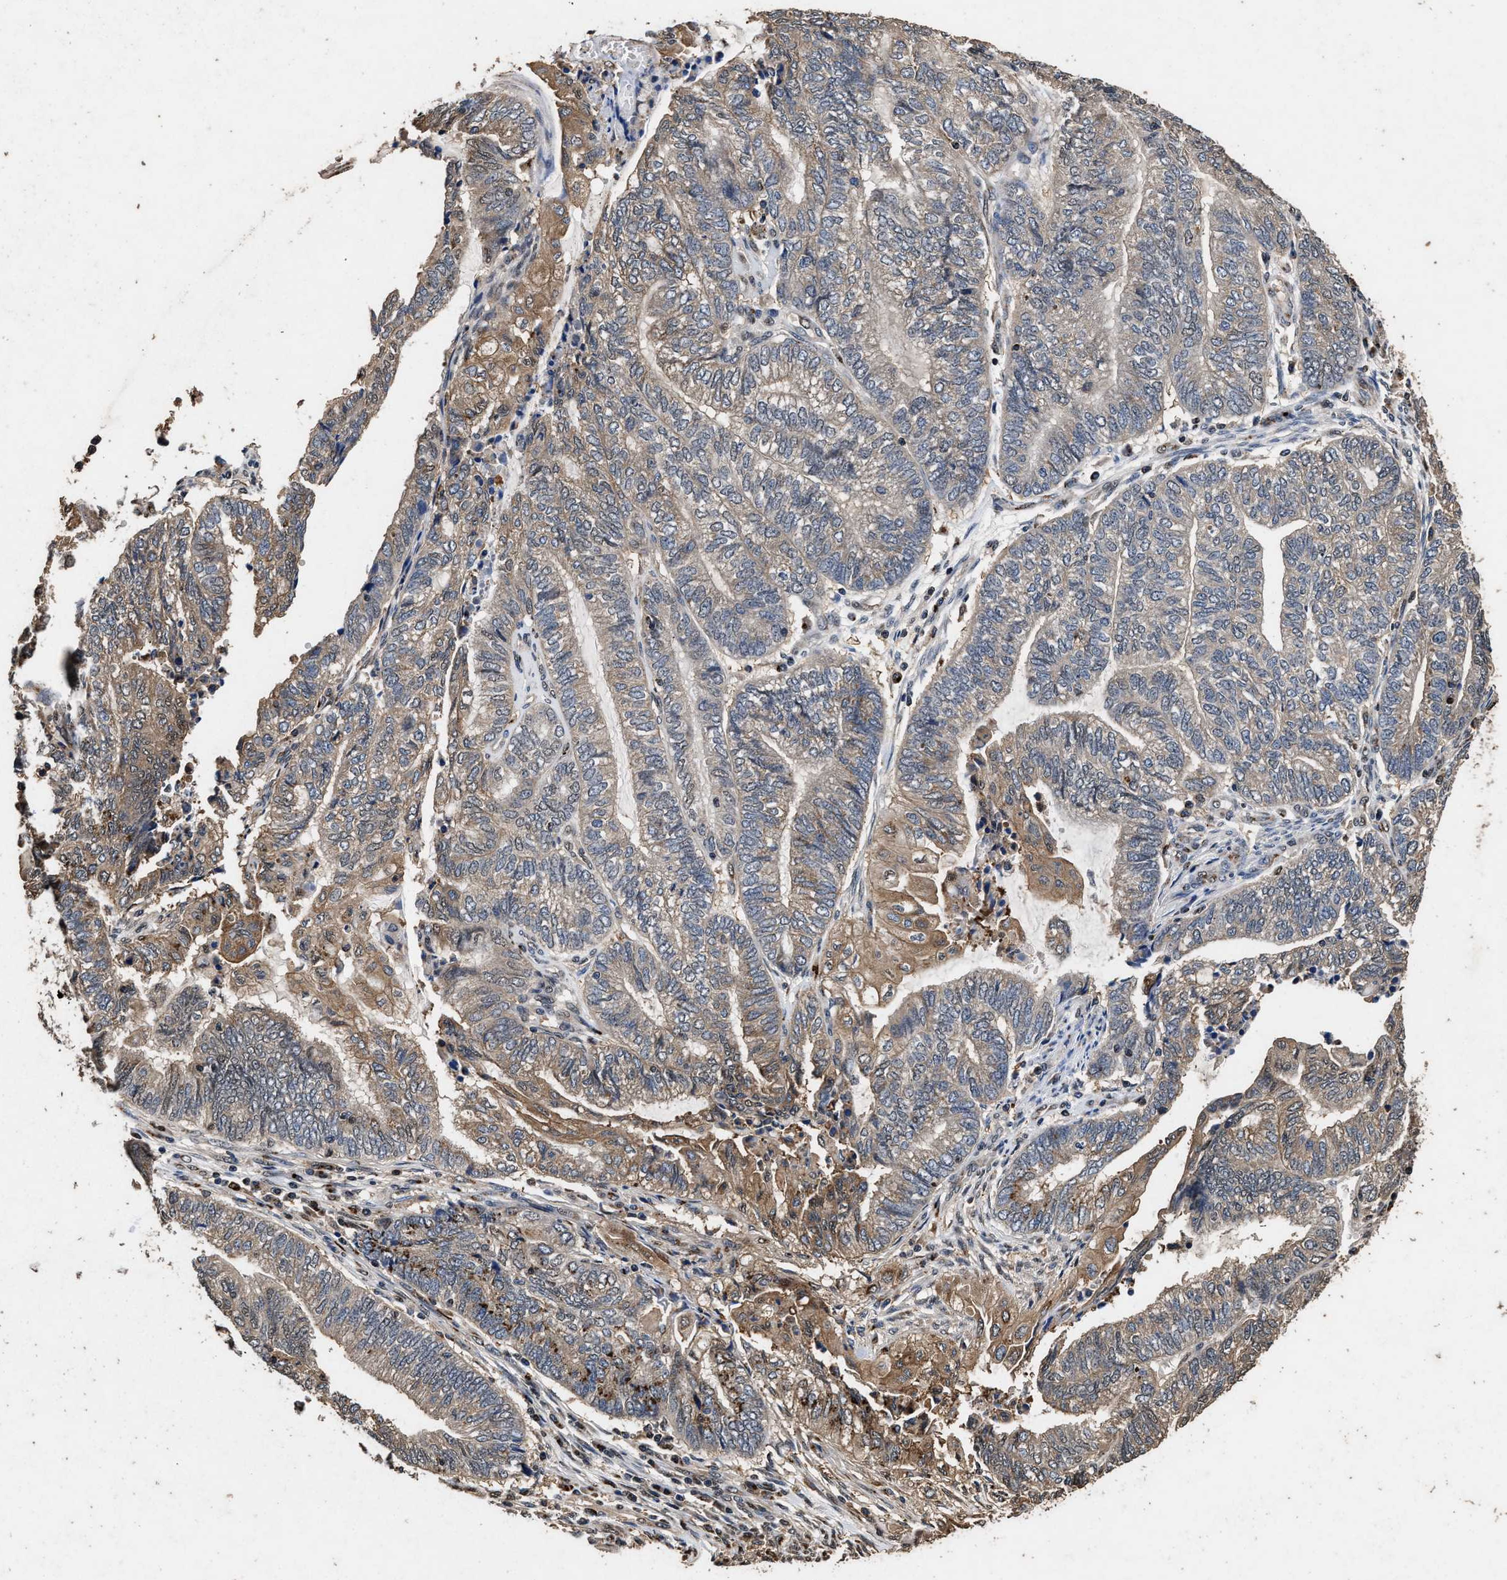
{"staining": {"intensity": "moderate", "quantity": "<25%", "location": "cytoplasmic/membranous"}, "tissue": "endometrial cancer", "cell_type": "Tumor cells", "image_type": "cancer", "snomed": [{"axis": "morphology", "description": "Adenocarcinoma, NOS"}, {"axis": "topography", "description": "Uterus"}, {"axis": "topography", "description": "Endometrium"}], "caption": "Adenocarcinoma (endometrial) stained with a protein marker reveals moderate staining in tumor cells.", "gene": "TPST2", "patient": {"sex": "female", "age": 70}}